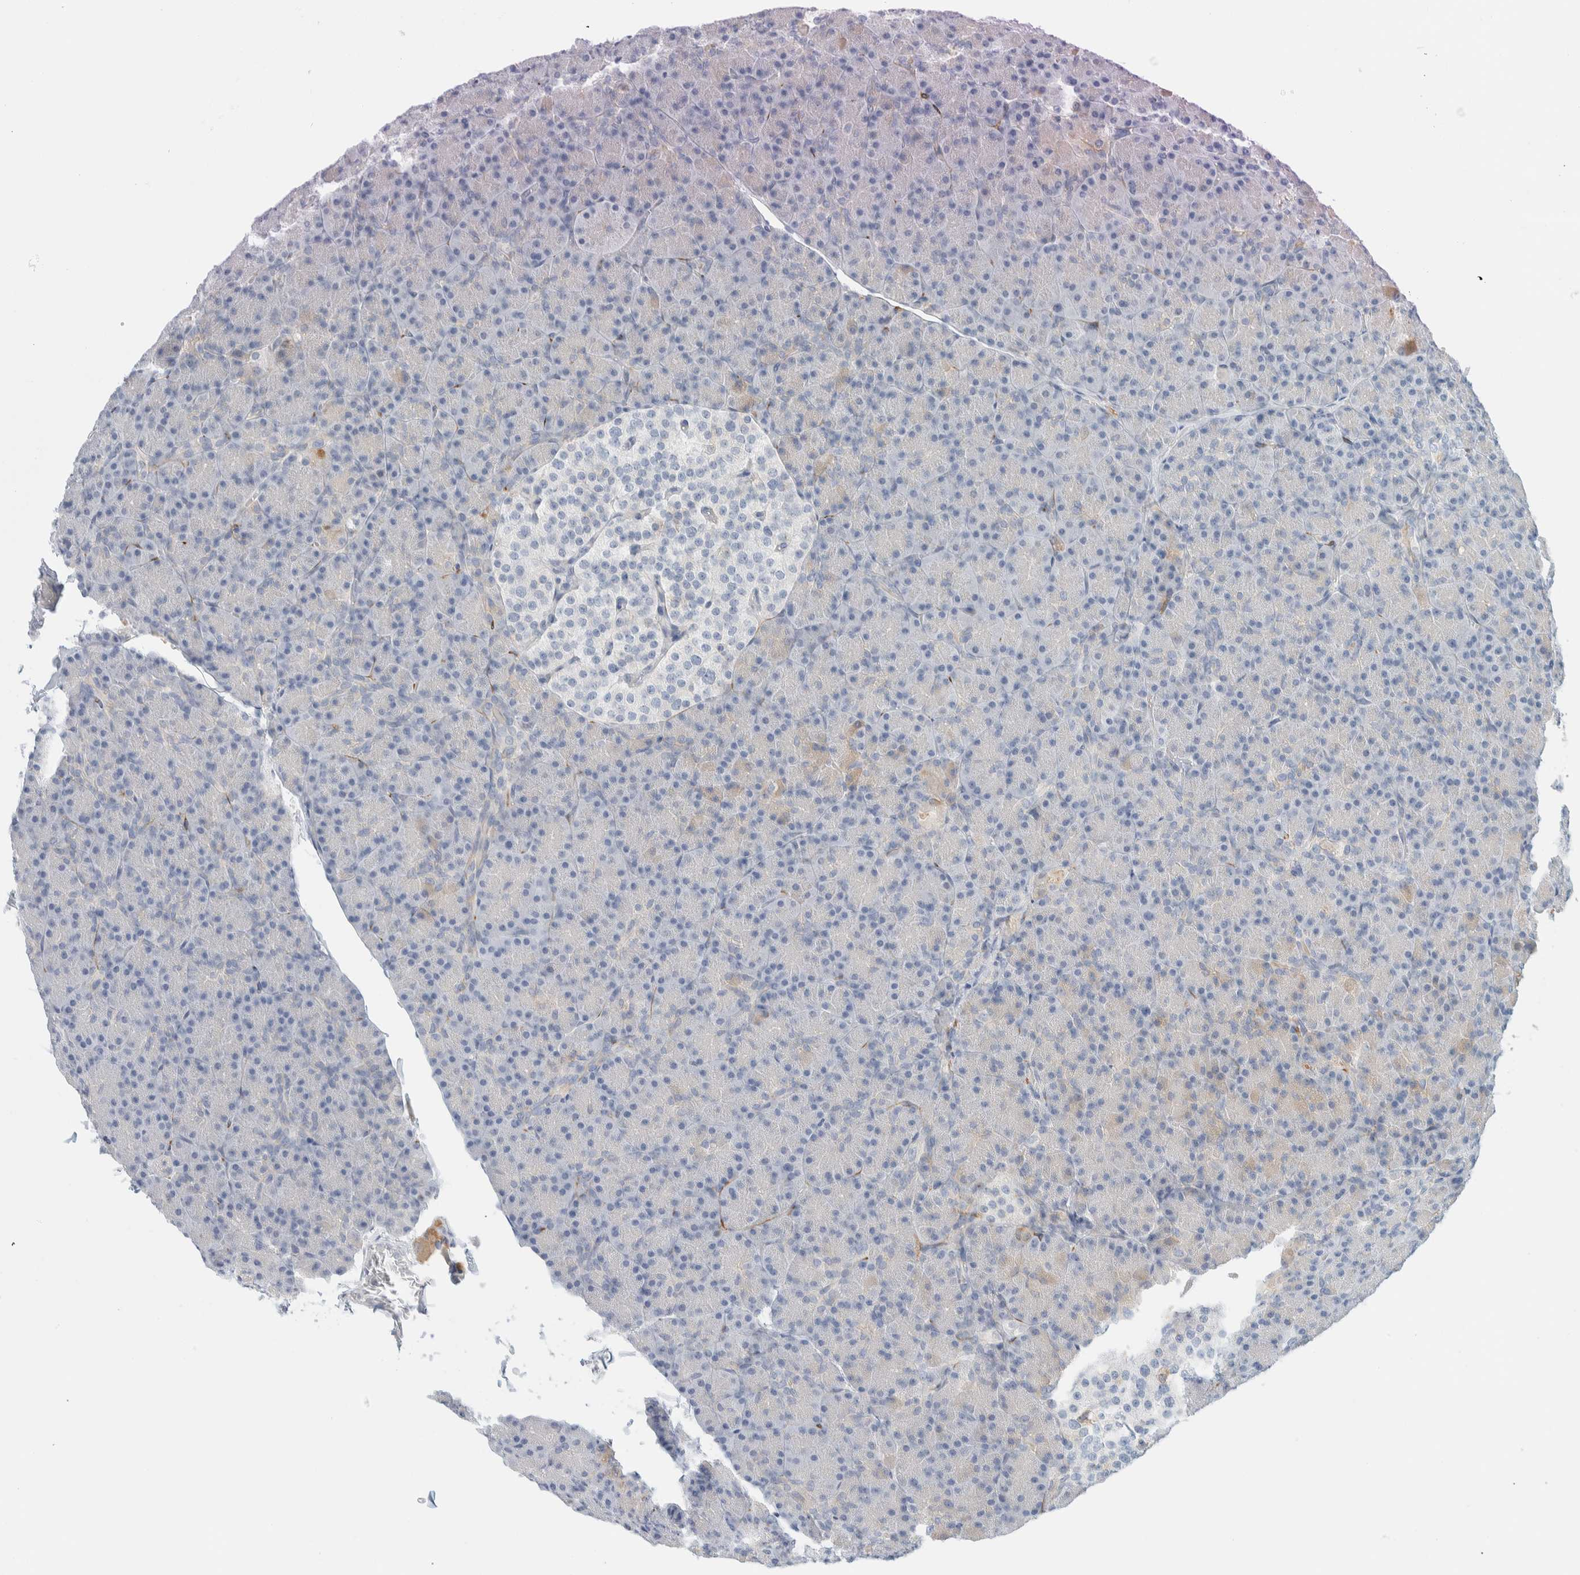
{"staining": {"intensity": "weak", "quantity": "<25%", "location": "cytoplasmic/membranous"}, "tissue": "pancreas", "cell_type": "Exocrine glandular cells", "image_type": "normal", "snomed": [{"axis": "morphology", "description": "Normal tissue, NOS"}, {"axis": "topography", "description": "Pancreas"}], "caption": "IHC micrograph of unremarkable human pancreas stained for a protein (brown), which demonstrates no expression in exocrine glandular cells.", "gene": "ATCAY", "patient": {"sex": "female", "age": 43}}